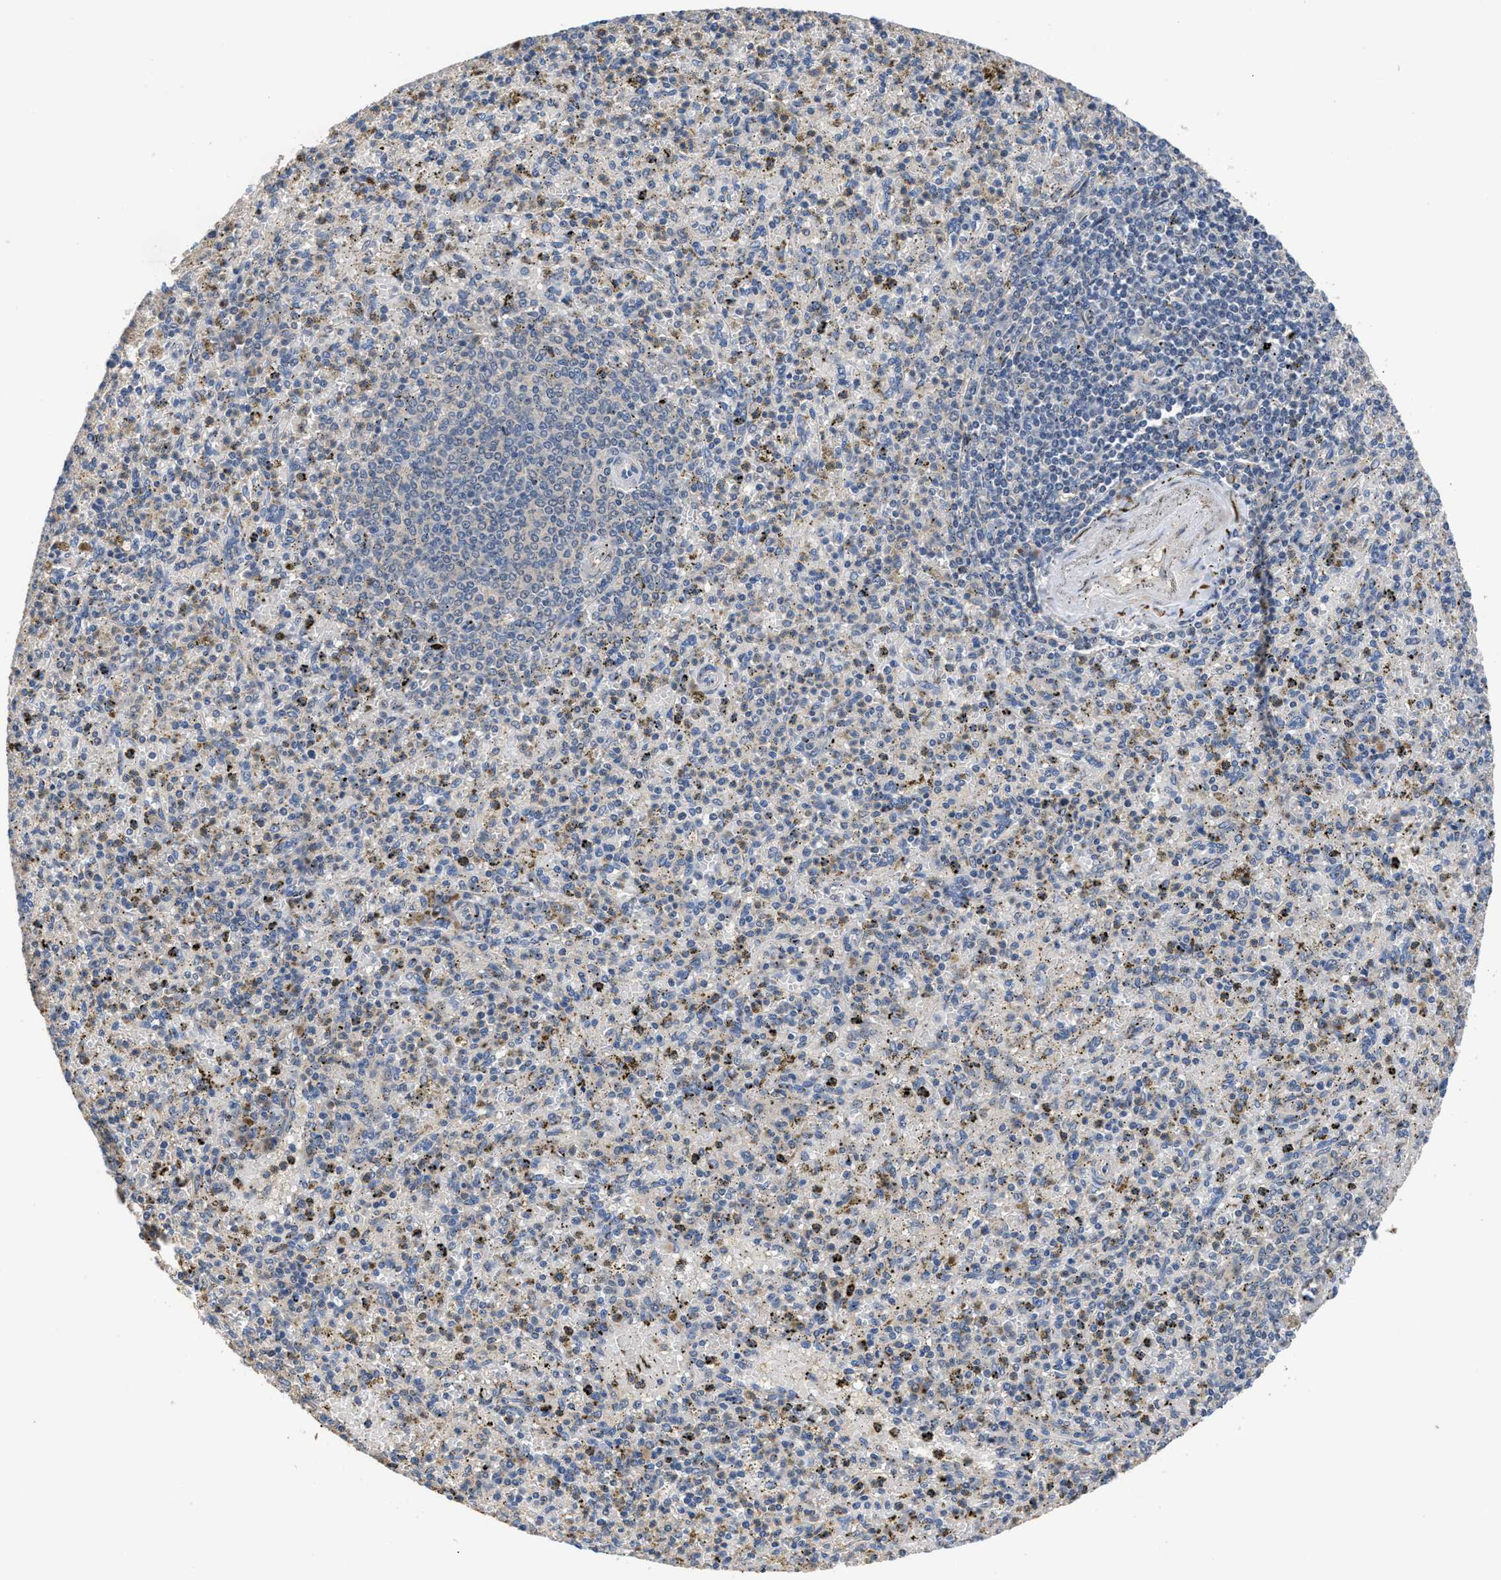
{"staining": {"intensity": "negative", "quantity": "none", "location": "none"}, "tissue": "spleen", "cell_type": "Cells in red pulp", "image_type": "normal", "snomed": [{"axis": "morphology", "description": "Normal tissue, NOS"}, {"axis": "topography", "description": "Spleen"}], "caption": "IHC image of normal human spleen stained for a protein (brown), which displays no positivity in cells in red pulp.", "gene": "SIK2", "patient": {"sex": "male", "age": 72}}